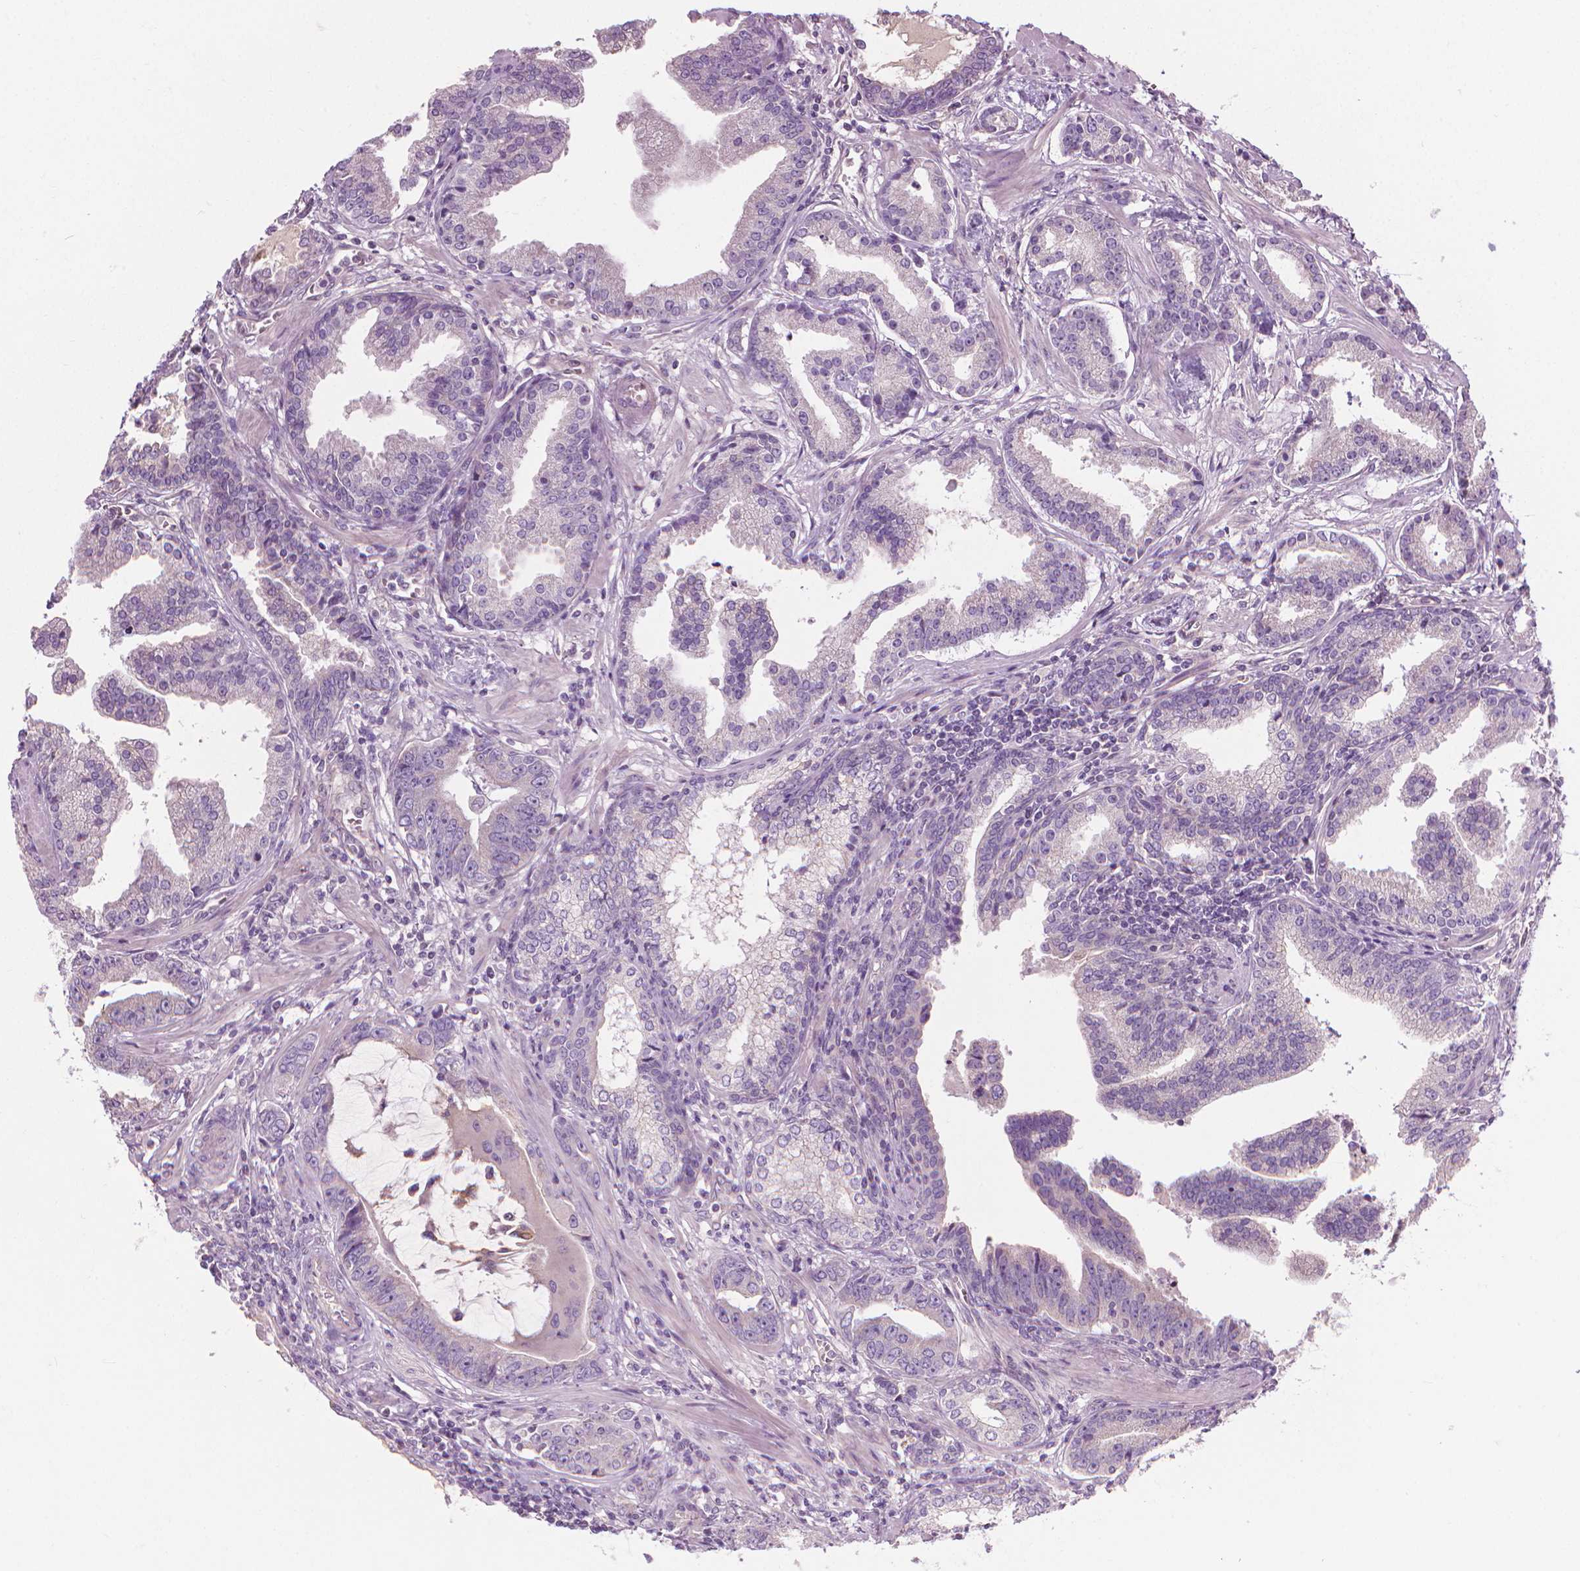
{"staining": {"intensity": "negative", "quantity": "none", "location": "none"}, "tissue": "prostate cancer", "cell_type": "Tumor cells", "image_type": "cancer", "snomed": [{"axis": "morphology", "description": "Adenocarcinoma, NOS"}, {"axis": "topography", "description": "Prostate"}], "caption": "Immunohistochemistry (IHC) of human adenocarcinoma (prostate) exhibits no staining in tumor cells.", "gene": "RIIAD1", "patient": {"sex": "male", "age": 64}}